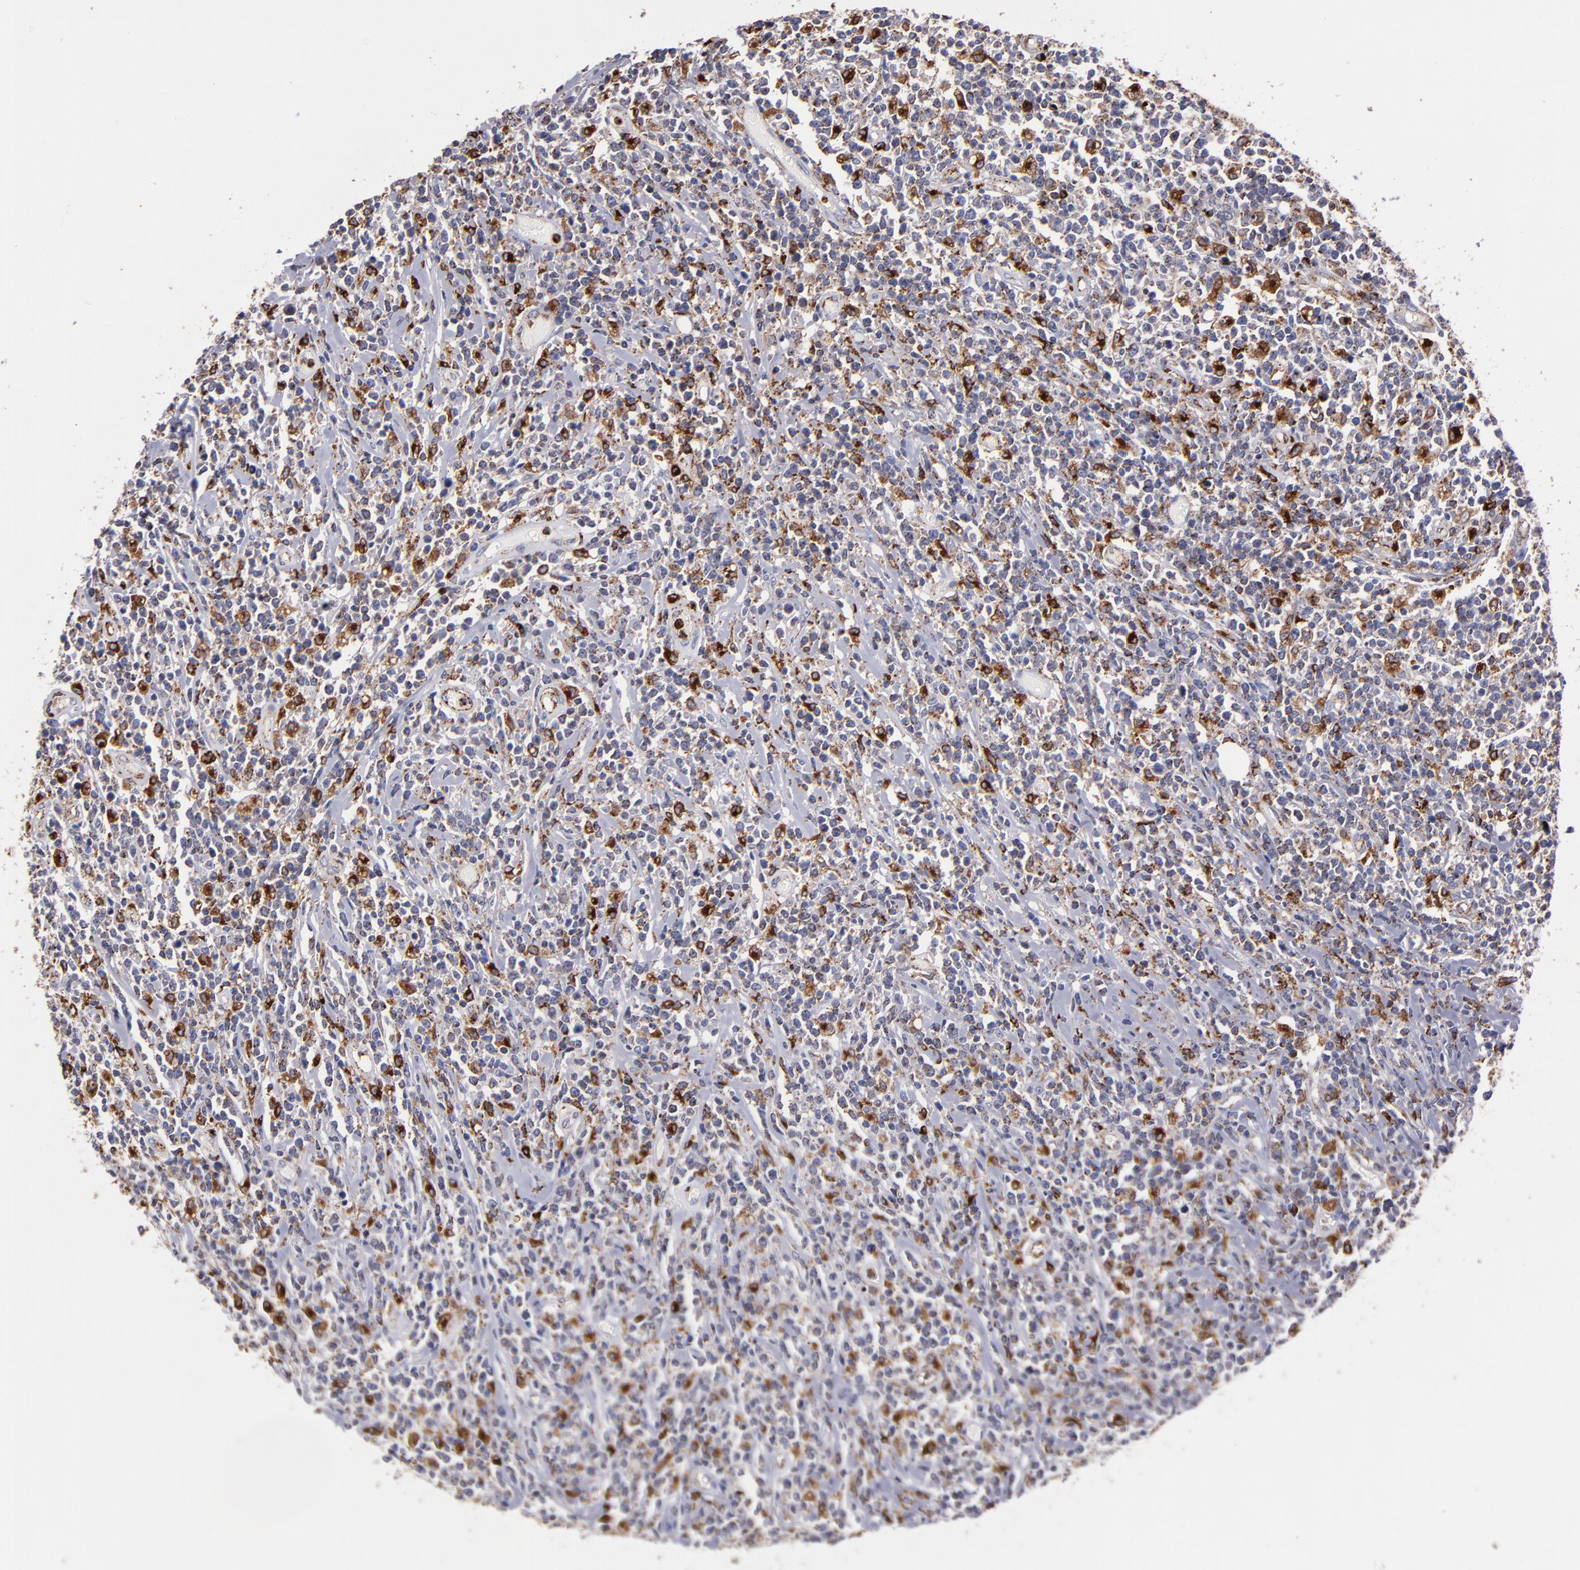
{"staining": {"intensity": "moderate", "quantity": ">75%", "location": "cytoplasmic/membranous"}, "tissue": "lymphoma", "cell_type": "Tumor cells", "image_type": "cancer", "snomed": [{"axis": "morphology", "description": "Malignant lymphoma, non-Hodgkin's type, High grade"}, {"axis": "topography", "description": "Colon"}], "caption": "This micrograph displays IHC staining of human high-grade malignant lymphoma, non-Hodgkin's type, with medium moderate cytoplasmic/membranous positivity in approximately >75% of tumor cells.", "gene": "CTSS", "patient": {"sex": "male", "age": 82}}